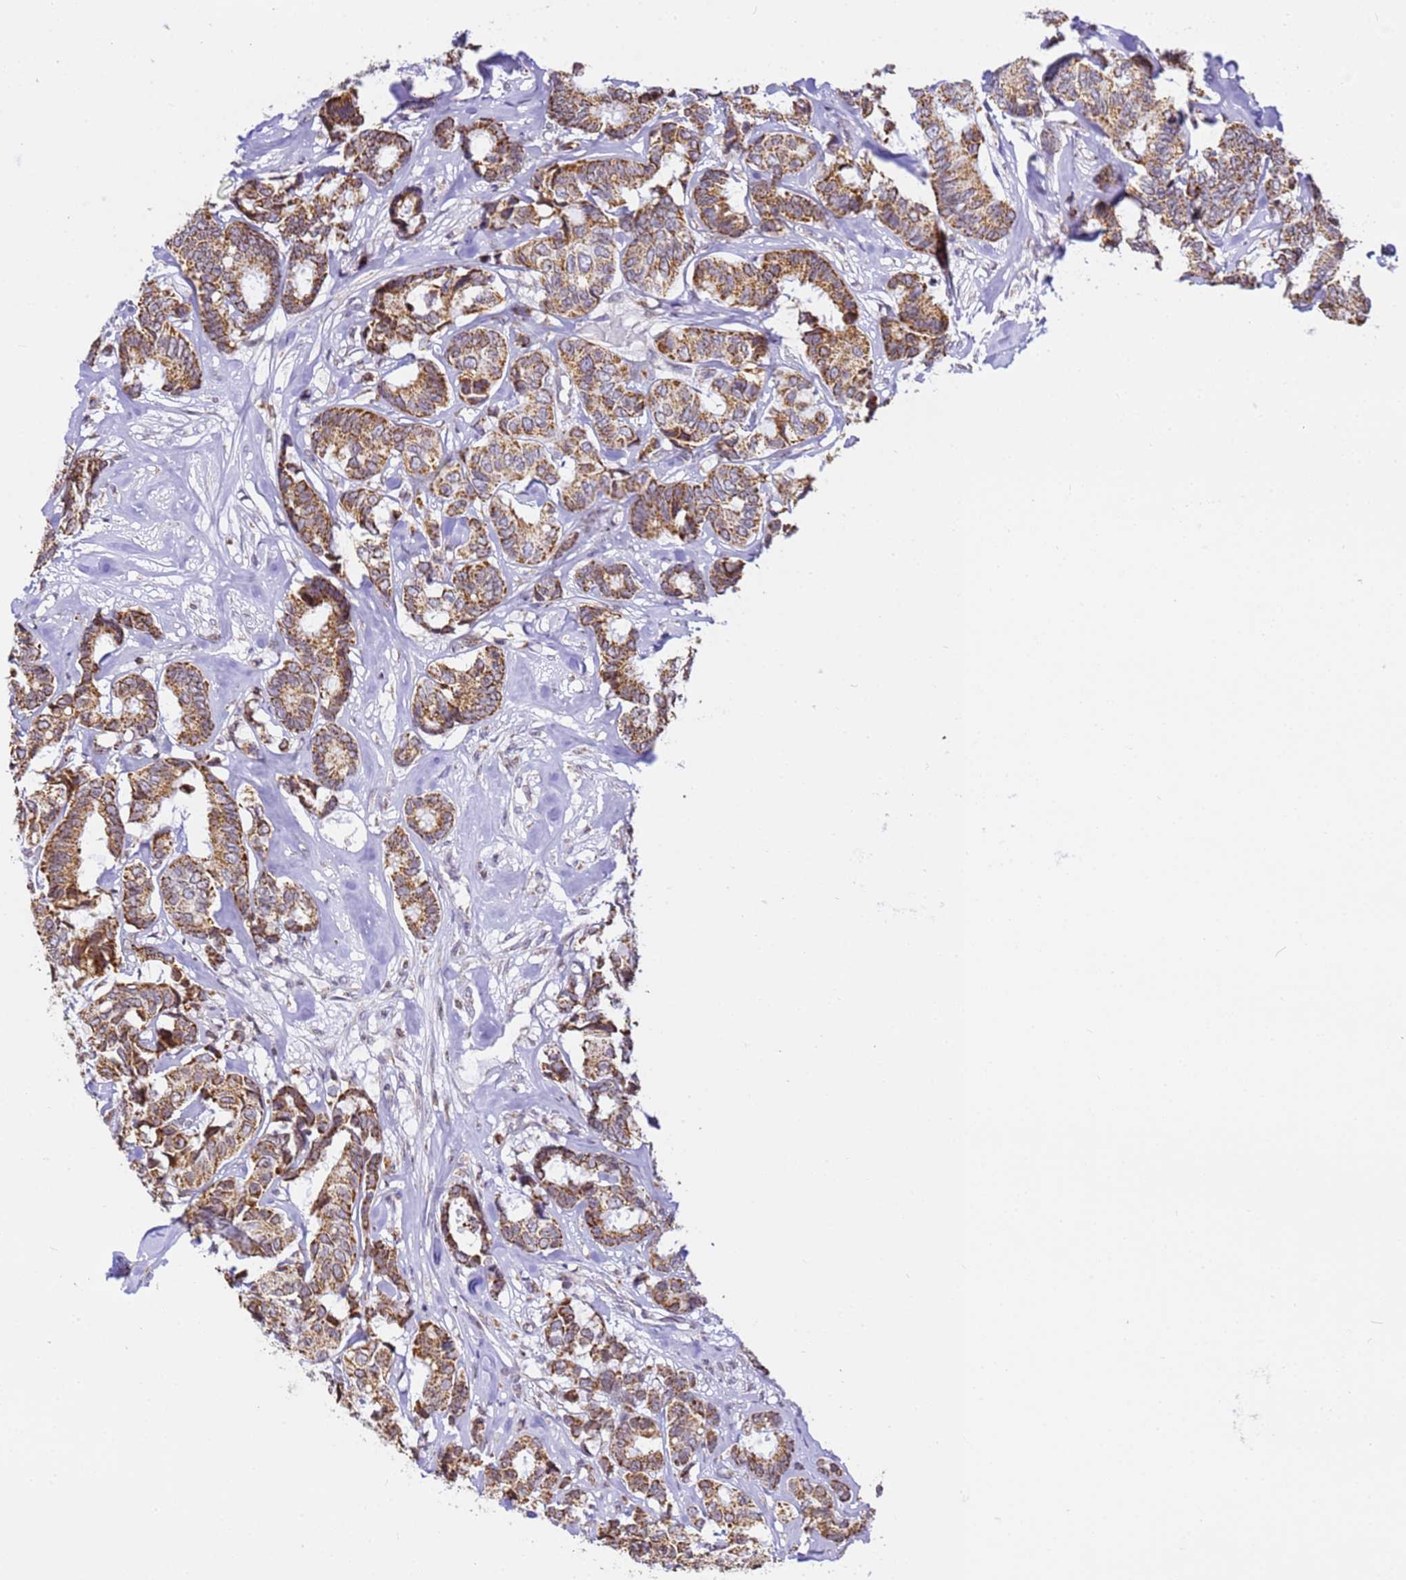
{"staining": {"intensity": "moderate", "quantity": ">75%", "location": "cytoplasmic/membranous"}, "tissue": "breast cancer", "cell_type": "Tumor cells", "image_type": "cancer", "snomed": [{"axis": "morphology", "description": "Duct carcinoma"}, {"axis": "topography", "description": "Breast"}], "caption": "High-power microscopy captured an immunohistochemistry micrograph of breast cancer (invasive ductal carcinoma), revealing moderate cytoplasmic/membranous positivity in about >75% of tumor cells.", "gene": "HSPE1", "patient": {"sex": "female", "age": 87}}